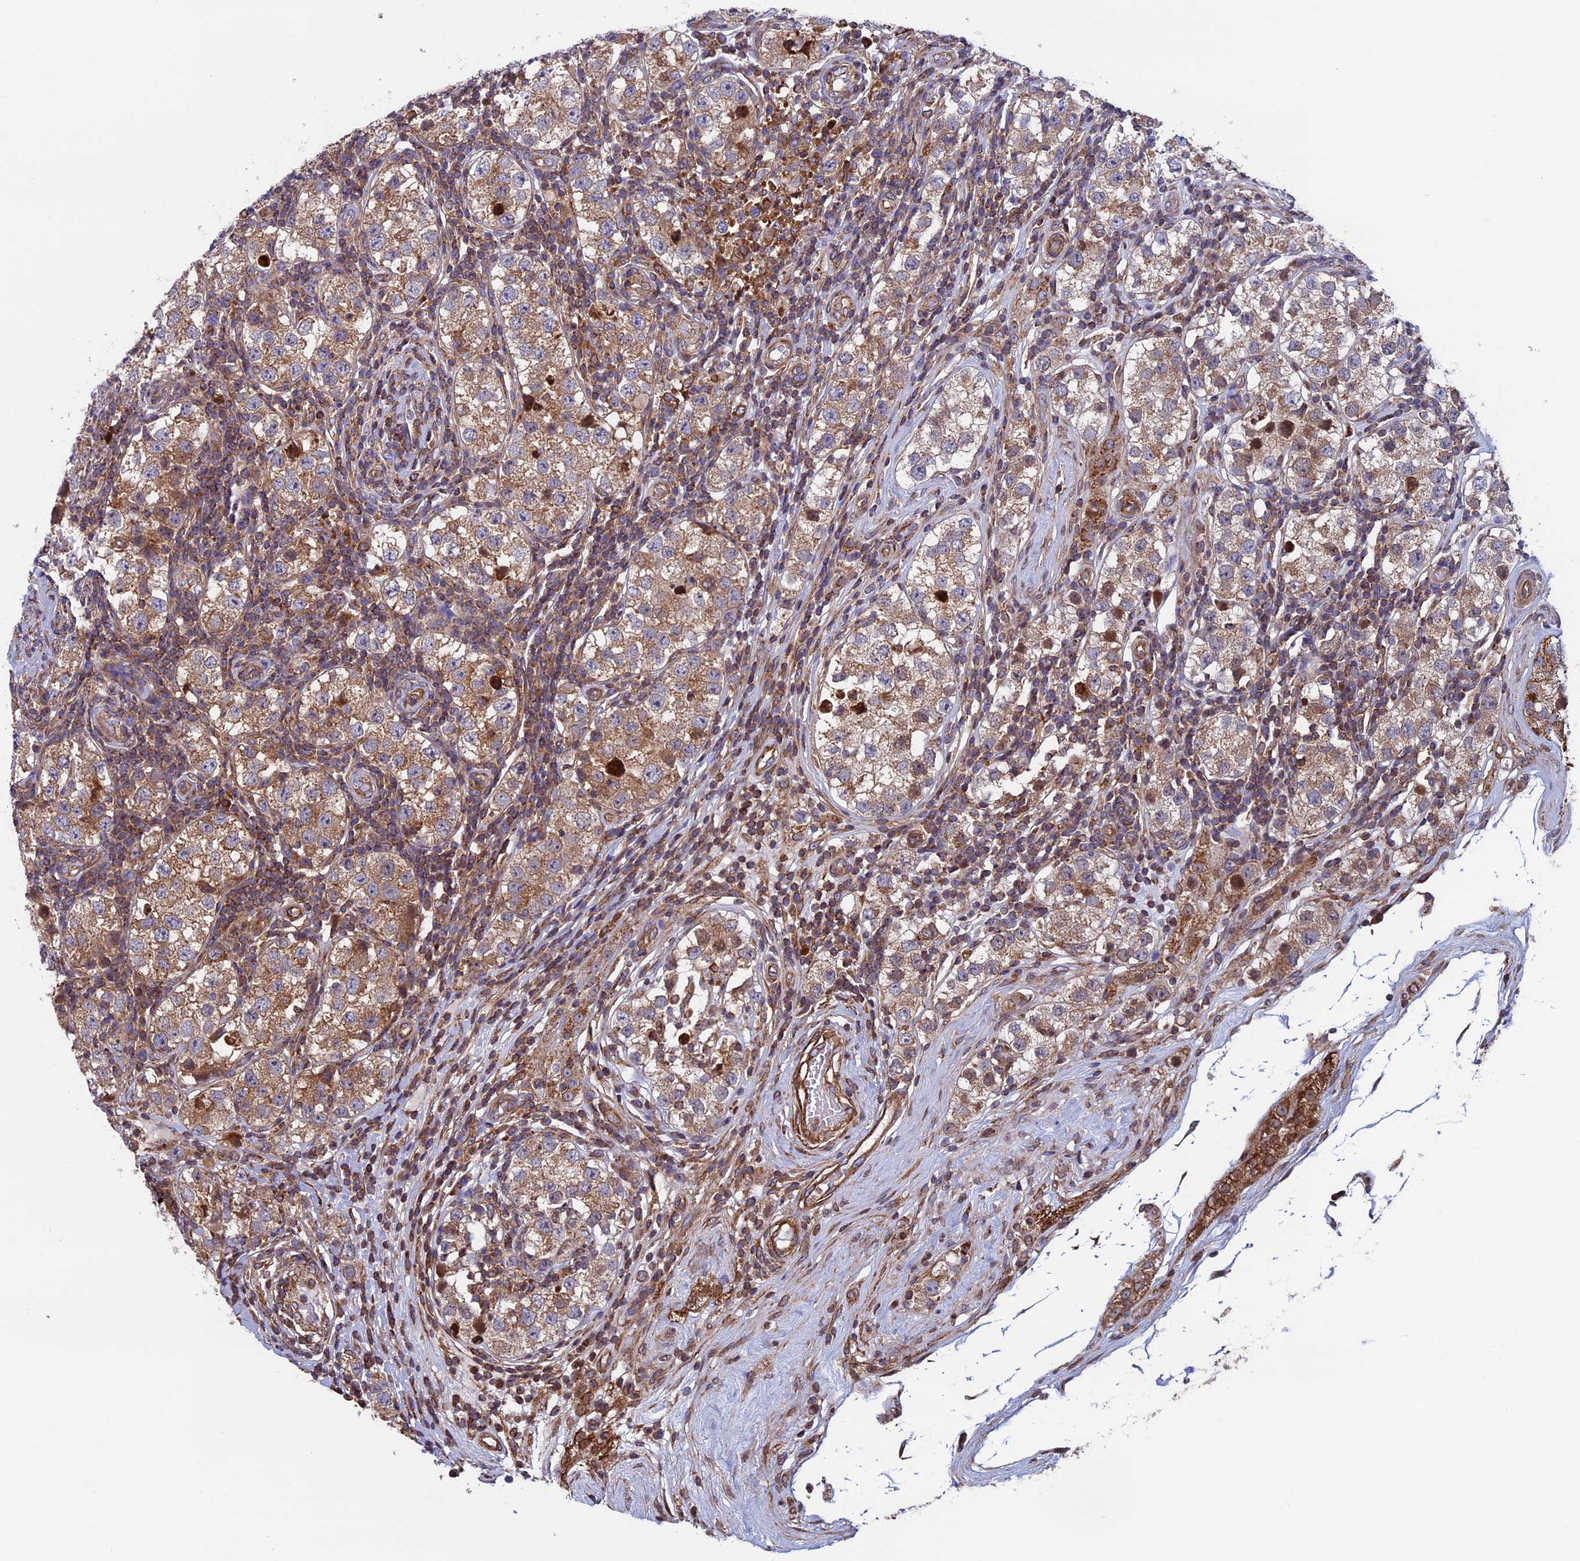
{"staining": {"intensity": "moderate", "quantity": ">75%", "location": "cytoplasmic/membranous"}, "tissue": "testis cancer", "cell_type": "Tumor cells", "image_type": "cancer", "snomed": [{"axis": "morphology", "description": "Seminoma, NOS"}, {"axis": "topography", "description": "Testis"}], "caption": "A histopathology image showing moderate cytoplasmic/membranous staining in about >75% of tumor cells in testis cancer, as visualized by brown immunohistochemical staining.", "gene": "CCDC8", "patient": {"sex": "male", "age": 34}}